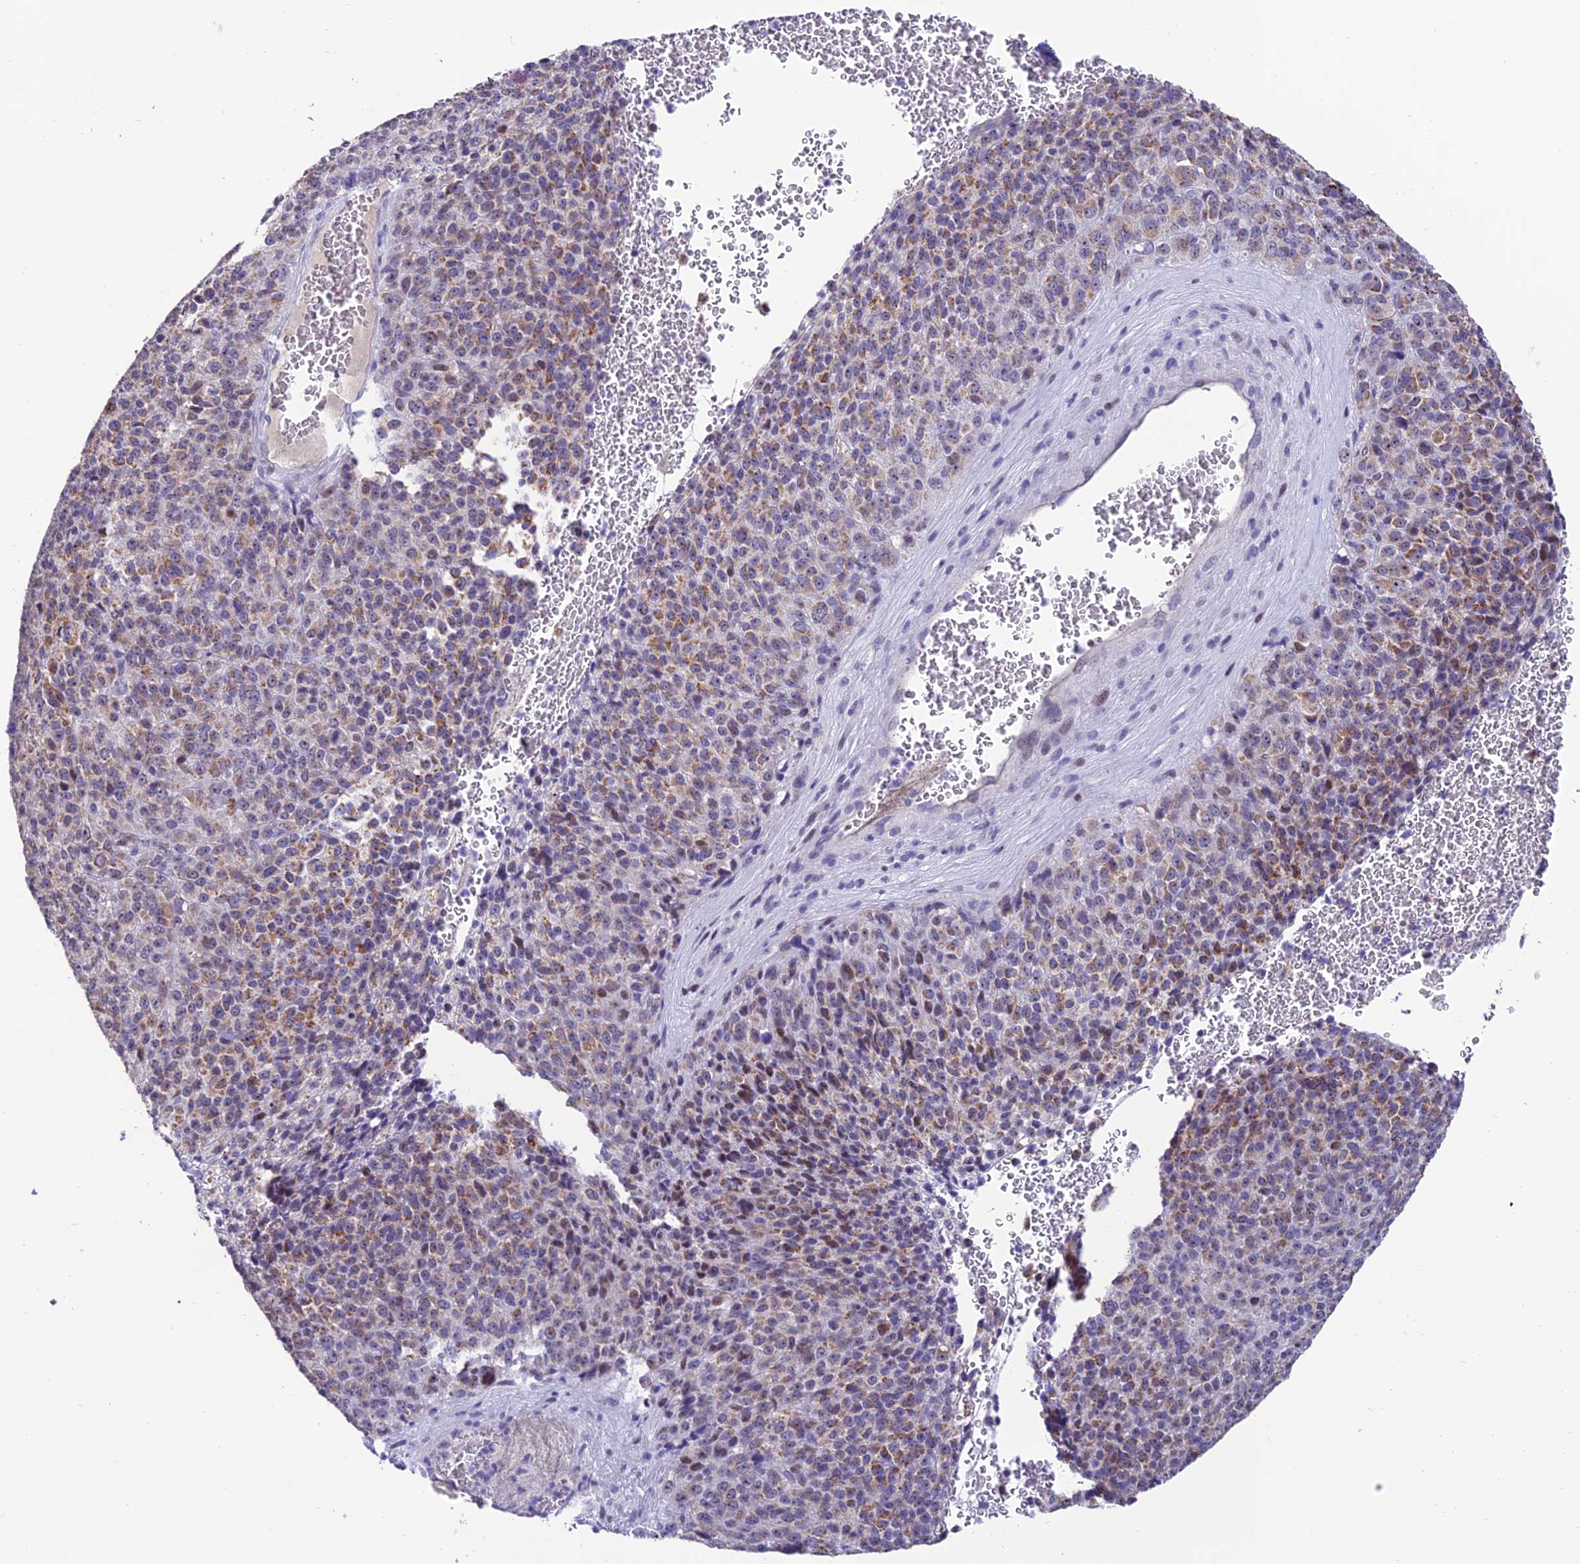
{"staining": {"intensity": "moderate", "quantity": "25%-75%", "location": "cytoplasmic/membranous"}, "tissue": "melanoma", "cell_type": "Tumor cells", "image_type": "cancer", "snomed": [{"axis": "morphology", "description": "Malignant melanoma, Metastatic site"}, {"axis": "topography", "description": "Brain"}], "caption": "Immunohistochemical staining of human melanoma displays medium levels of moderate cytoplasmic/membranous positivity in approximately 25%-75% of tumor cells.", "gene": "SLC10A1", "patient": {"sex": "female", "age": 56}}